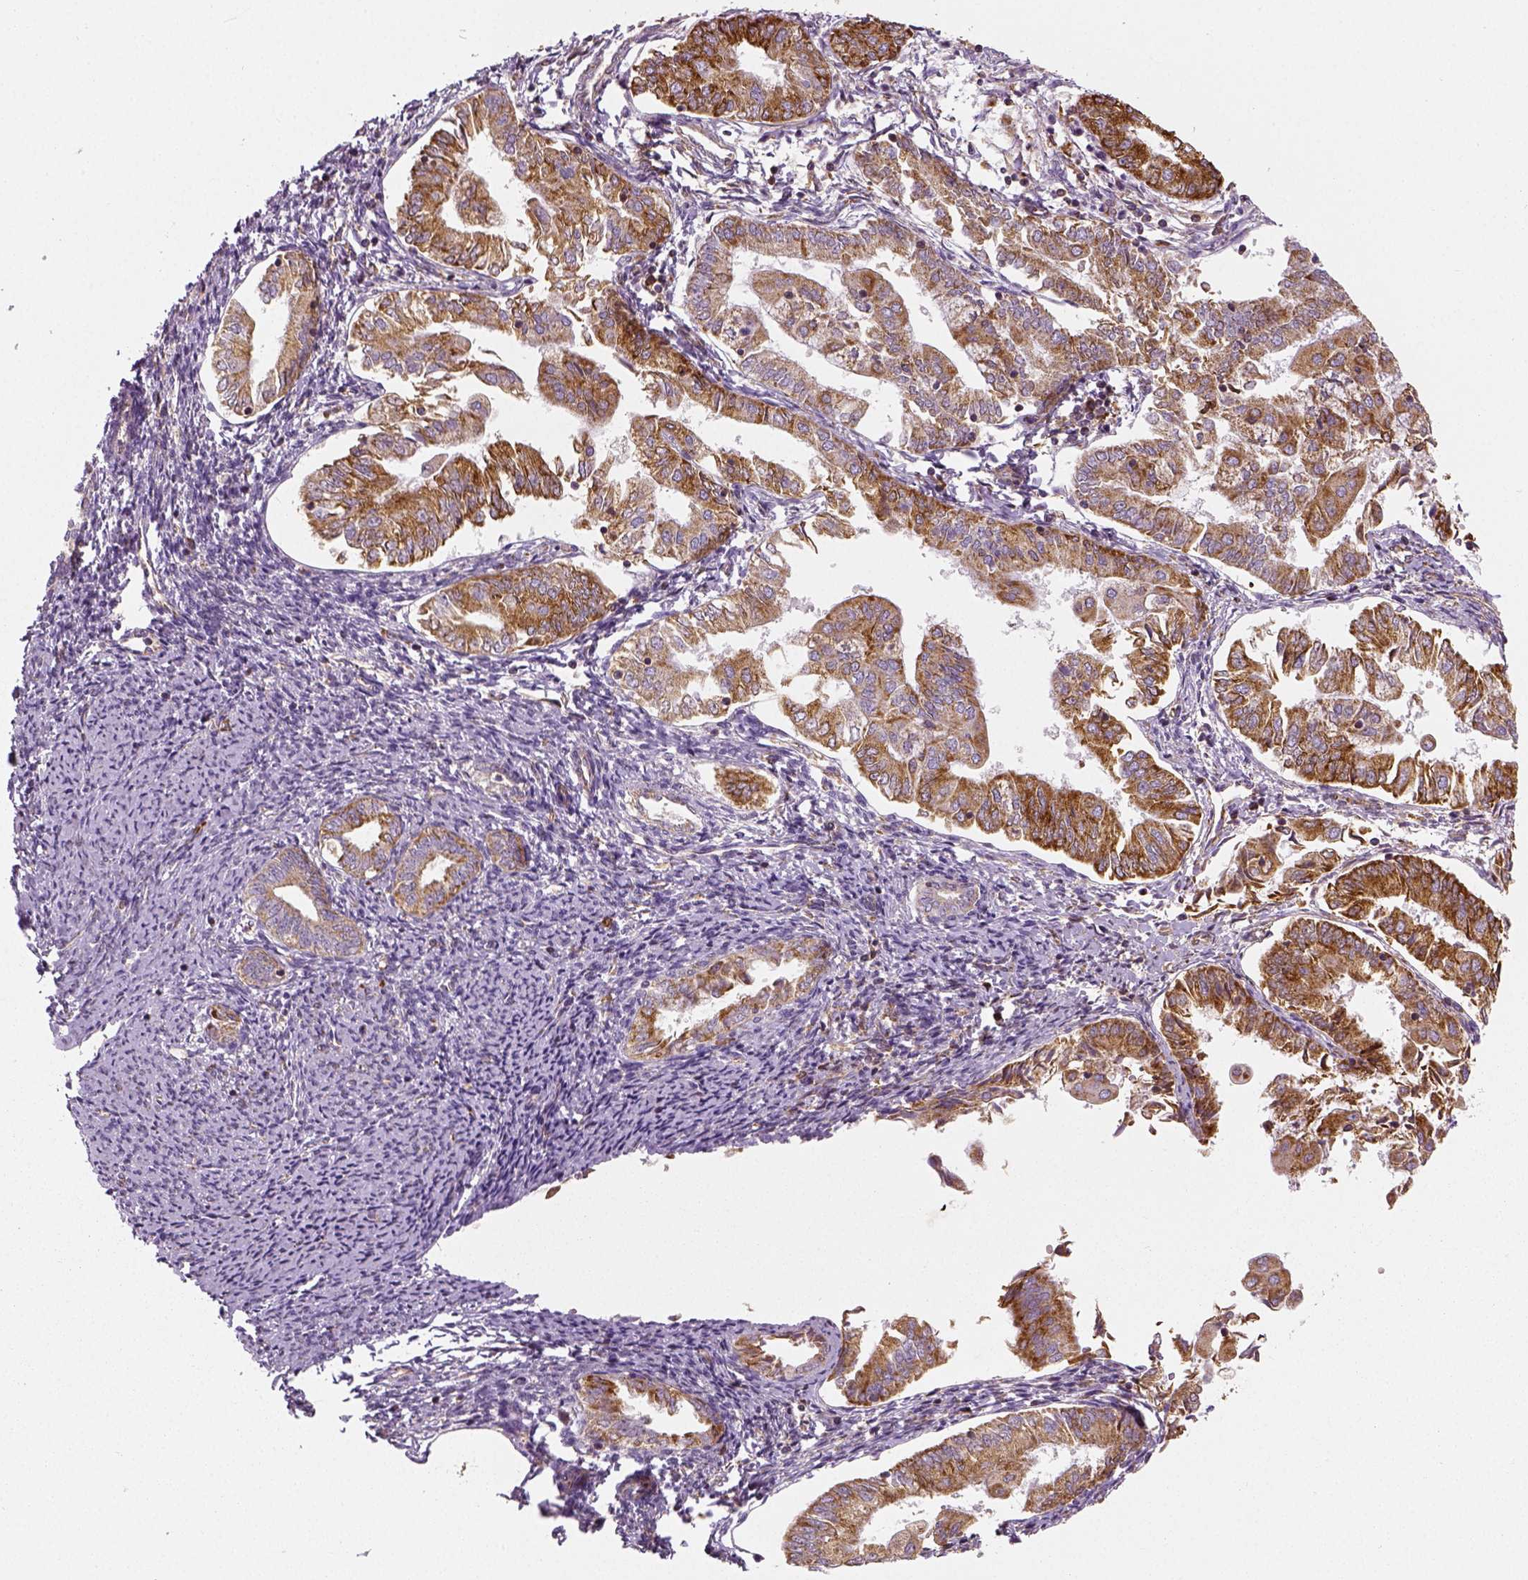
{"staining": {"intensity": "strong", "quantity": ">75%", "location": "cytoplasmic/membranous"}, "tissue": "endometrial cancer", "cell_type": "Tumor cells", "image_type": "cancer", "snomed": [{"axis": "morphology", "description": "Adenocarcinoma, NOS"}, {"axis": "topography", "description": "Endometrium"}], "caption": "Strong cytoplasmic/membranous protein positivity is appreciated in about >75% of tumor cells in endometrial adenocarcinoma.", "gene": "PGAM5", "patient": {"sex": "female", "age": 55}}